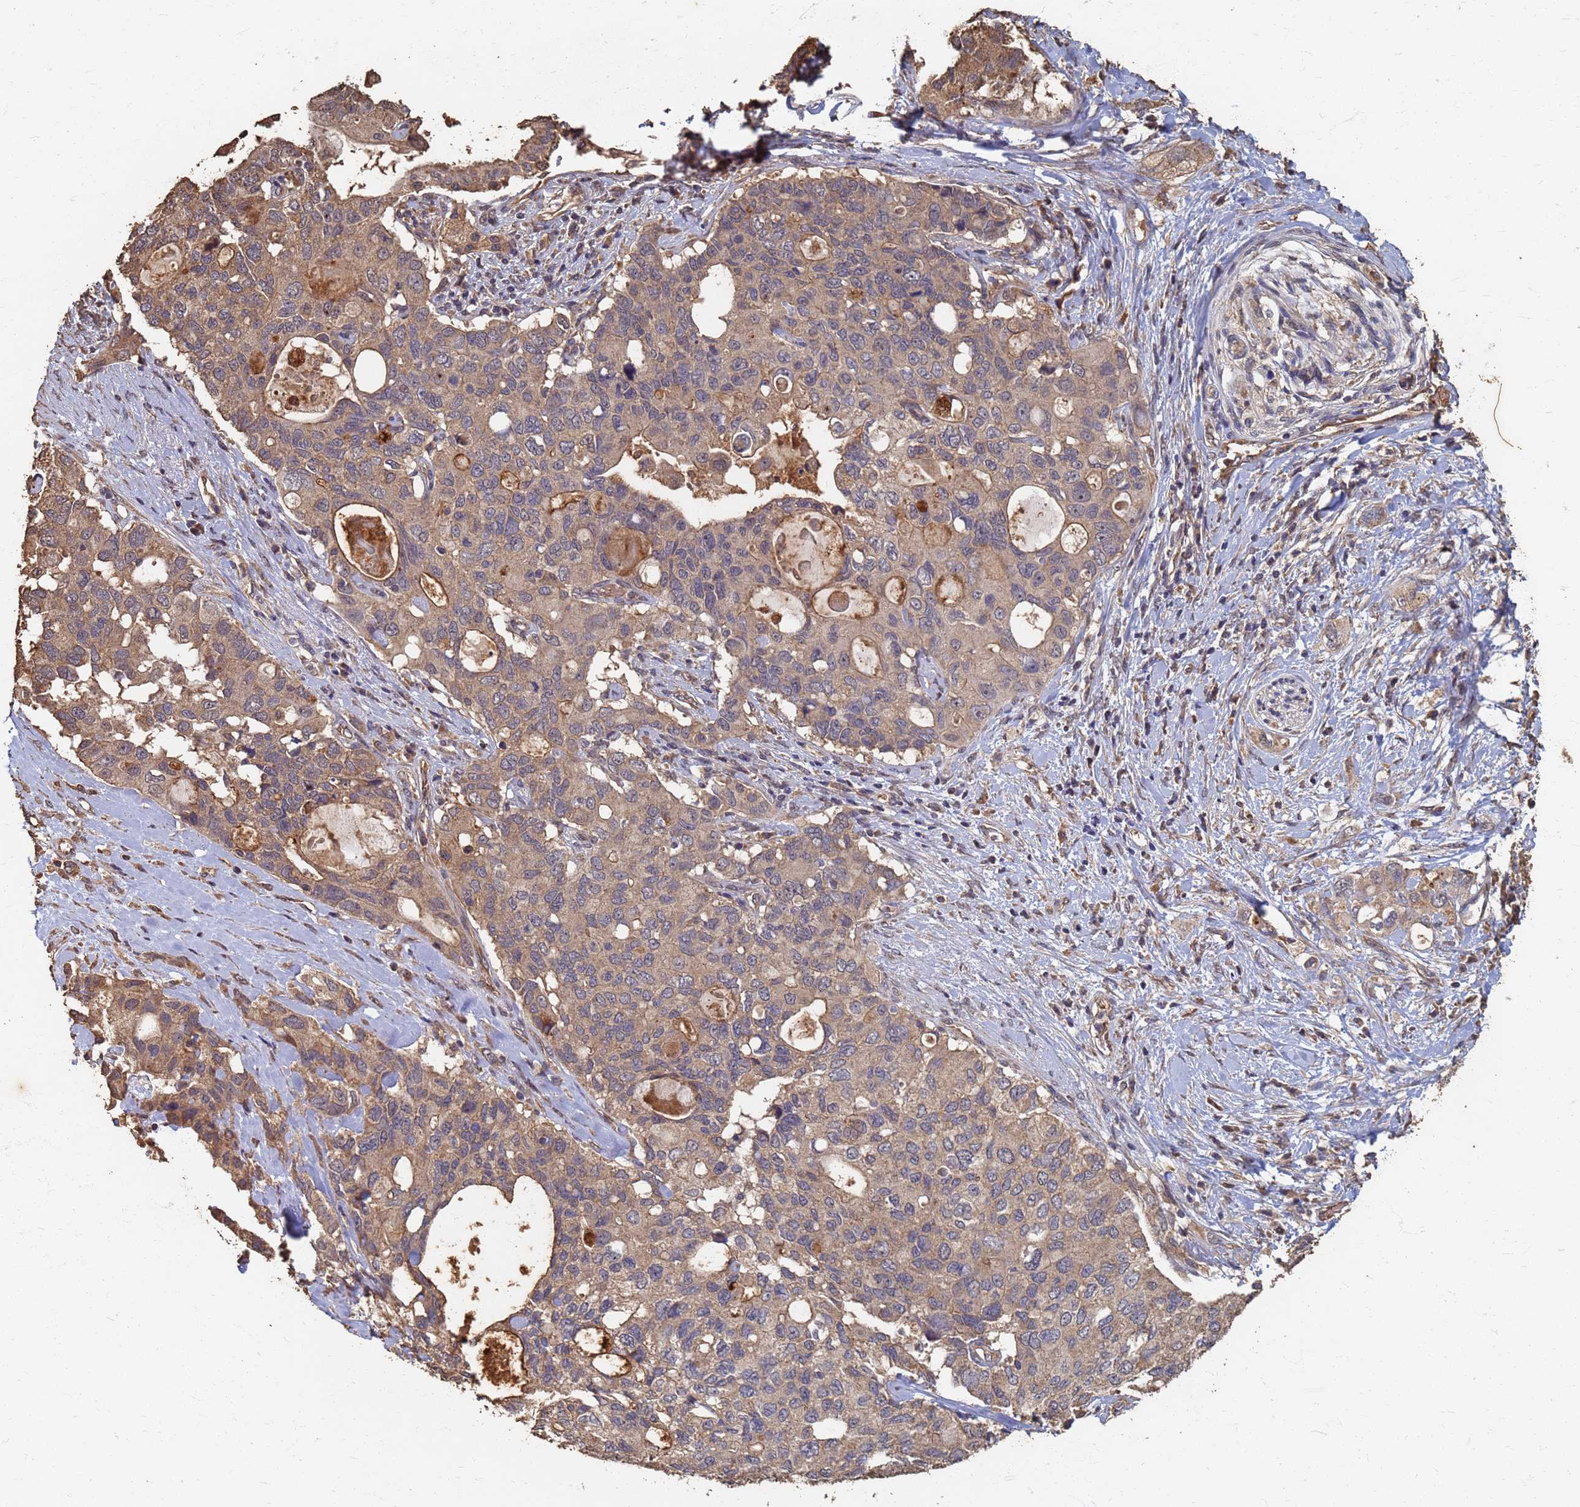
{"staining": {"intensity": "moderate", "quantity": ">75%", "location": "cytoplasmic/membranous"}, "tissue": "pancreatic cancer", "cell_type": "Tumor cells", "image_type": "cancer", "snomed": [{"axis": "morphology", "description": "Adenocarcinoma, NOS"}, {"axis": "topography", "description": "Pancreas"}], "caption": "Immunohistochemical staining of pancreatic cancer (adenocarcinoma) displays medium levels of moderate cytoplasmic/membranous protein positivity in approximately >75% of tumor cells.", "gene": "DPH5", "patient": {"sex": "female", "age": 56}}